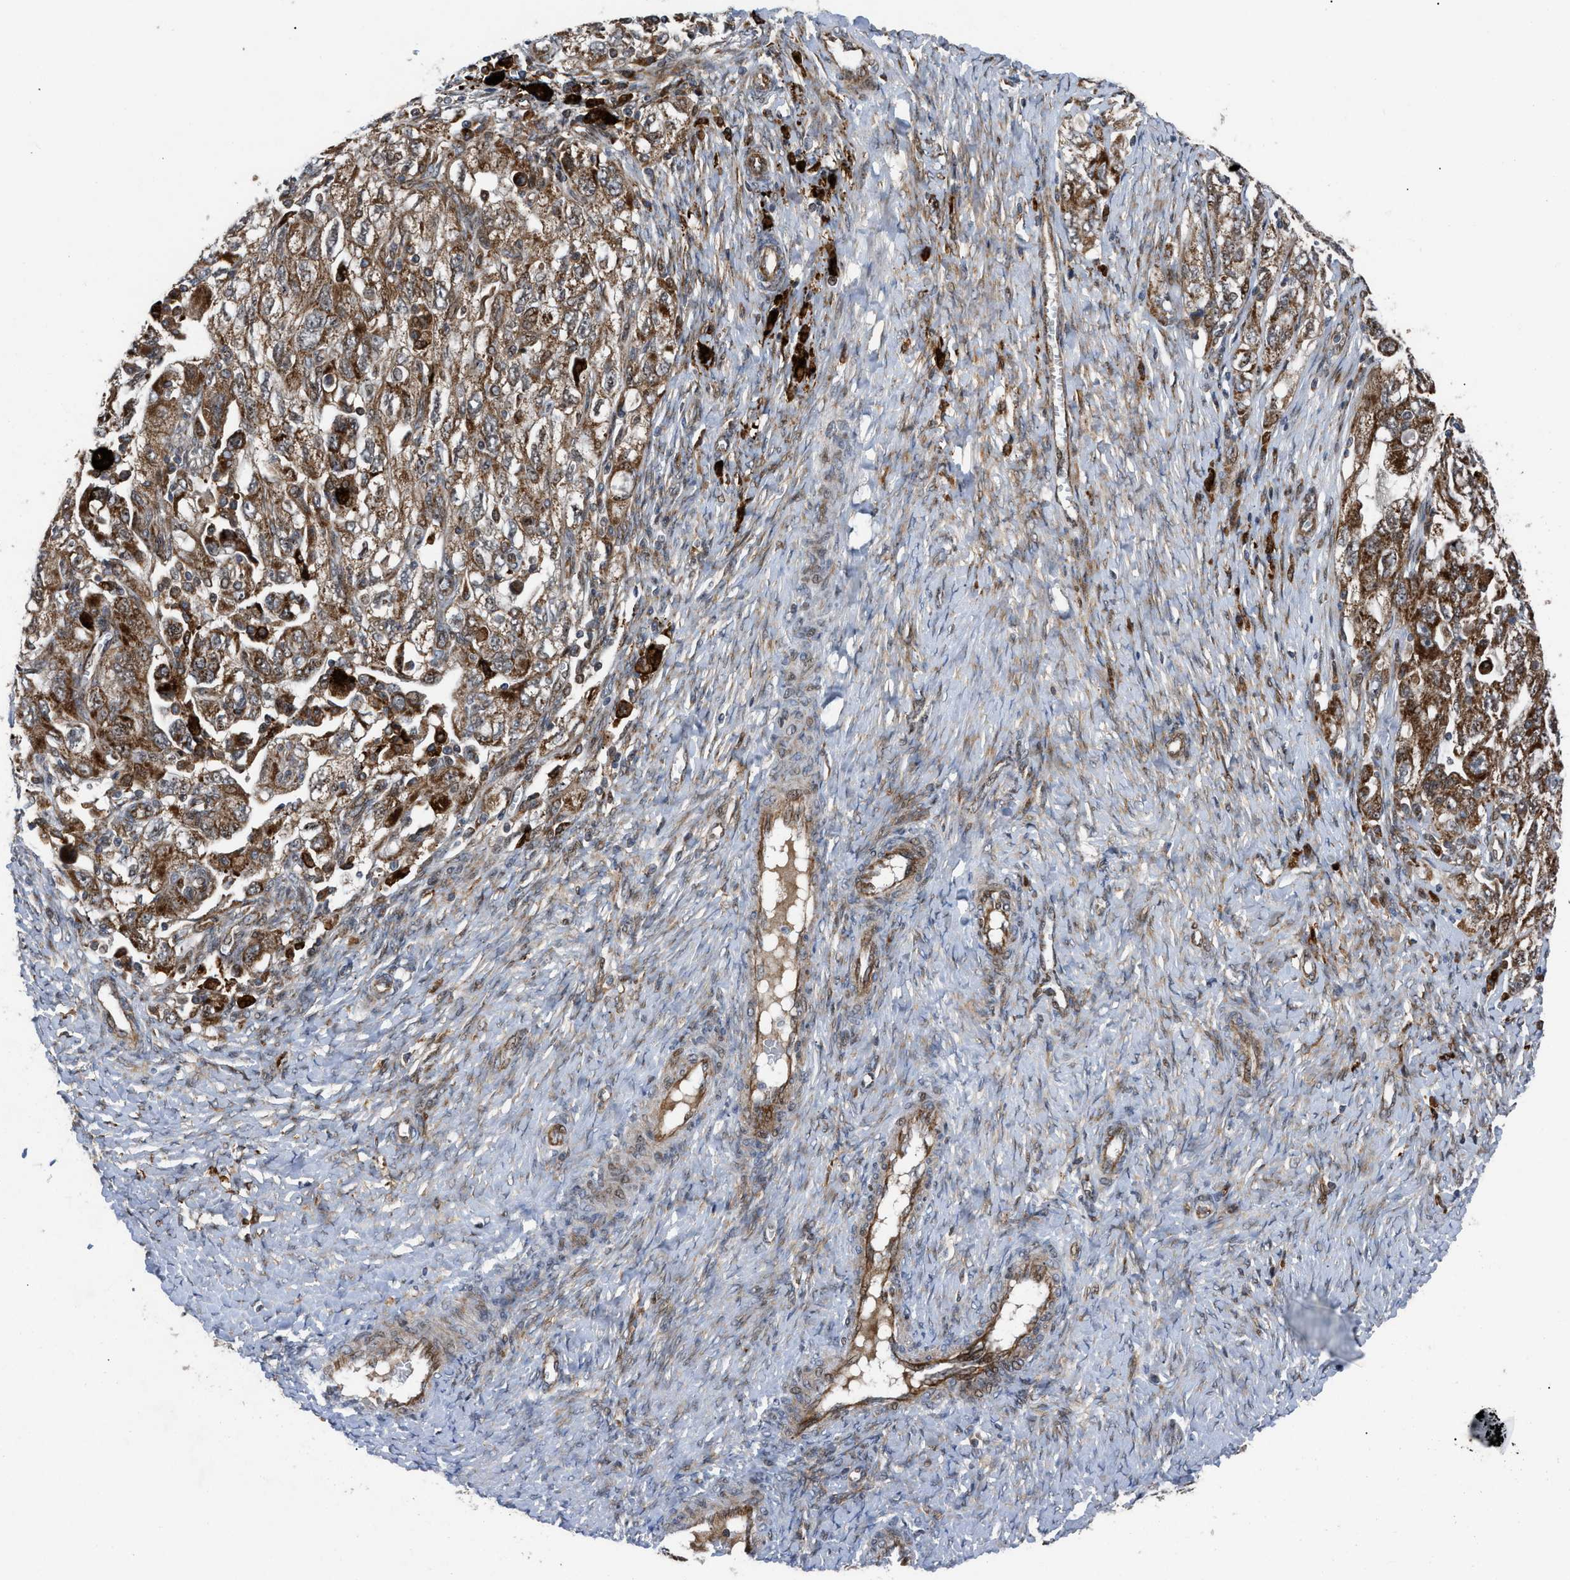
{"staining": {"intensity": "moderate", "quantity": ">75%", "location": "cytoplasmic/membranous"}, "tissue": "ovarian cancer", "cell_type": "Tumor cells", "image_type": "cancer", "snomed": [{"axis": "morphology", "description": "Carcinoma, NOS"}, {"axis": "morphology", "description": "Cystadenocarcinoma, serous, NOS"}, {"axis": "topography", "description": "Ovary"}], "caption": "Protein expression analysis of human ovarian carcinoma reveals moderate cytoplasmic/membranous expression in approximately >75% of tumor cells.", "gene": "AP3M2", "patient": {"sex": "female", "age": 69}}